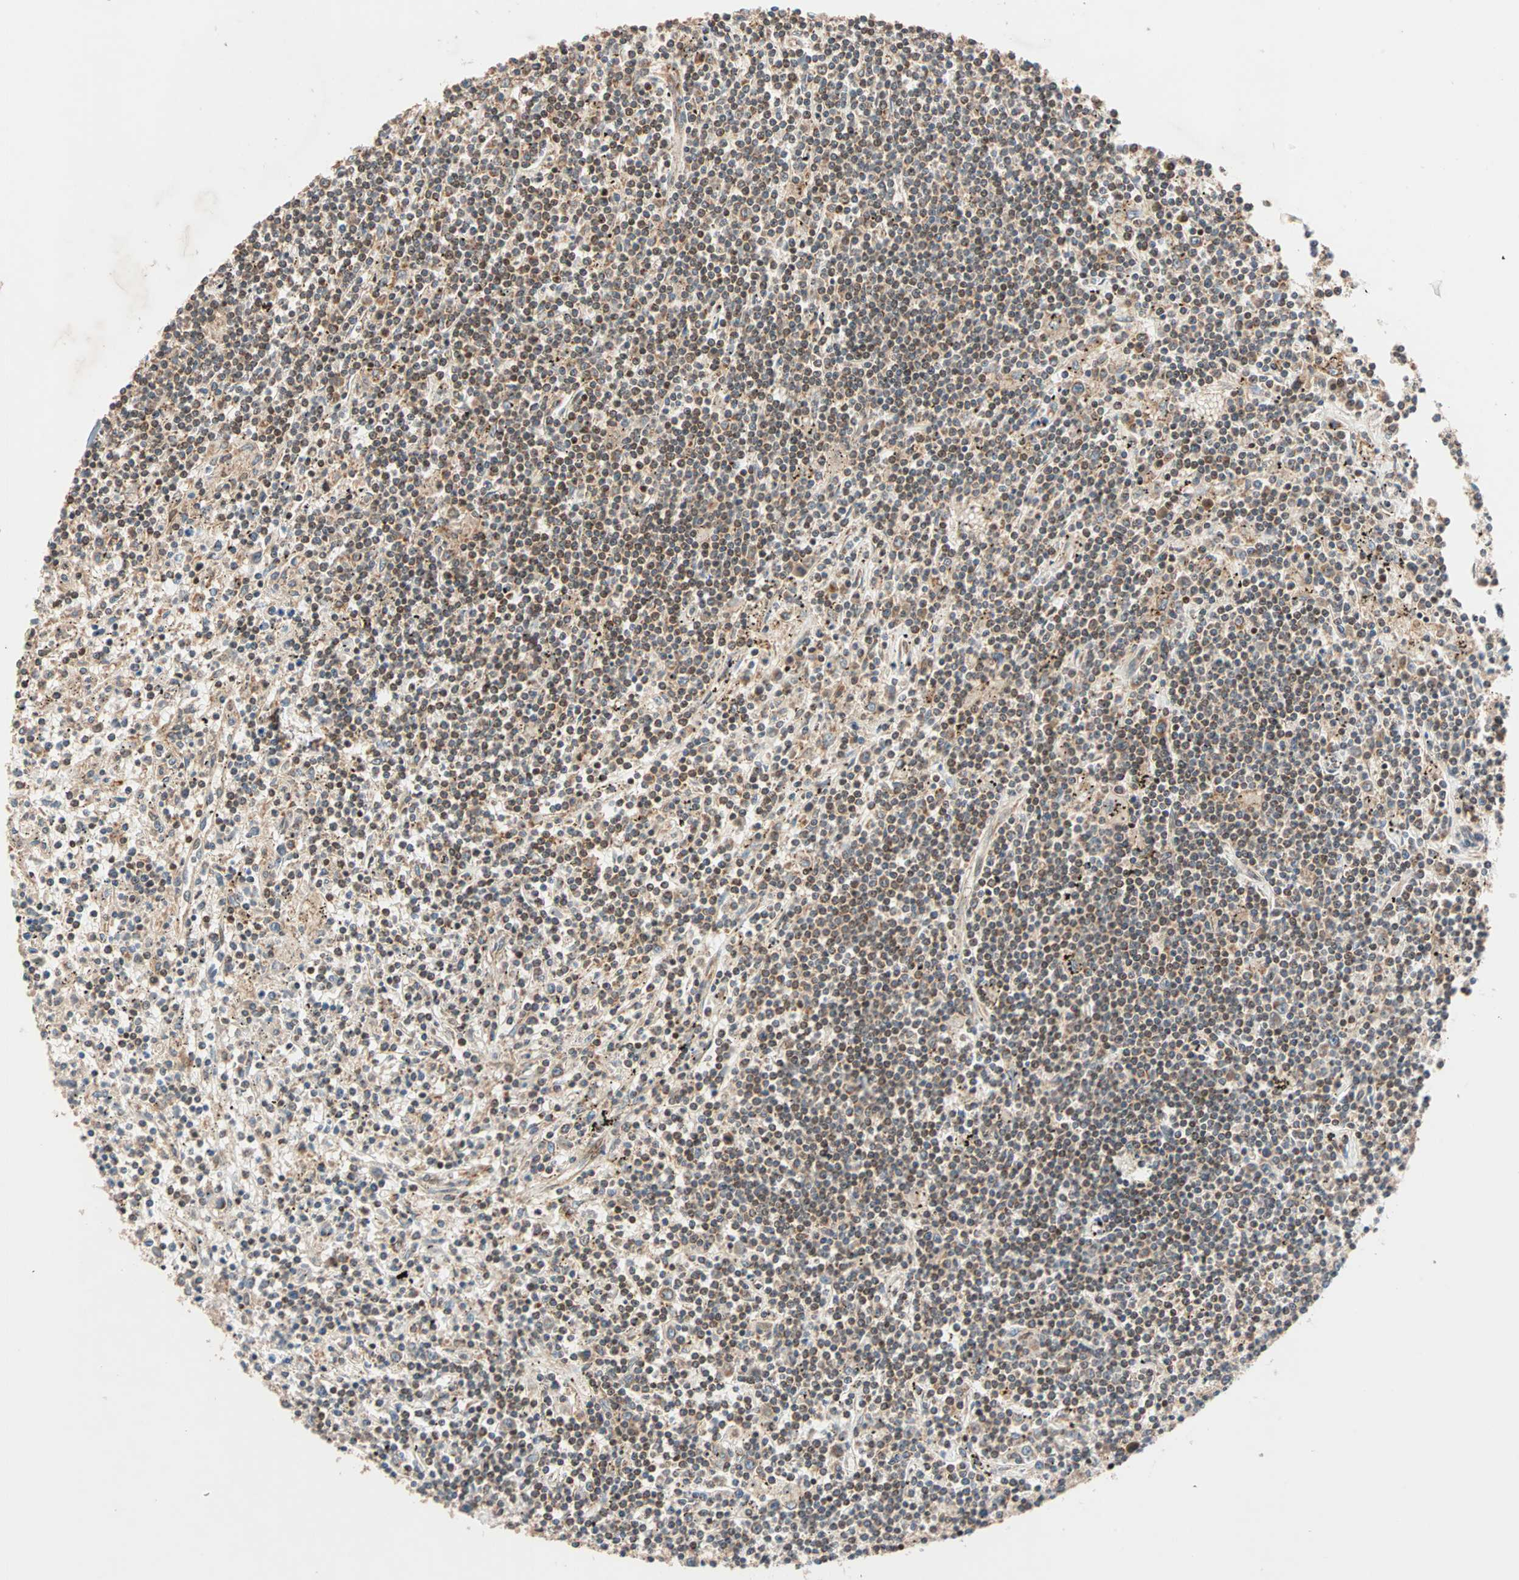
{"staining": {"intensity": "moderate", "quantity": ">75%", "location": "cytoplasmic/membranous,nuclear"}, "tissue": "lymphoma", "cell_type": "Tumor cells", "image_type": "cancer", "snomed": [{"axis": "morphology", "description": "Malignant lymphoma, non-Hodgkin's type, Low grade"}, {"axis": "topography", "description": "Spleen"}], "caption": "There is medium levels of moderate cytoplasmic/membranous and nuclear expression in tumor cells of lymphoma, as demonstrated by immunohistochemical staining (brown color).", "gene": "HECW1", "patient": {"sex": "male", "age": 76}}